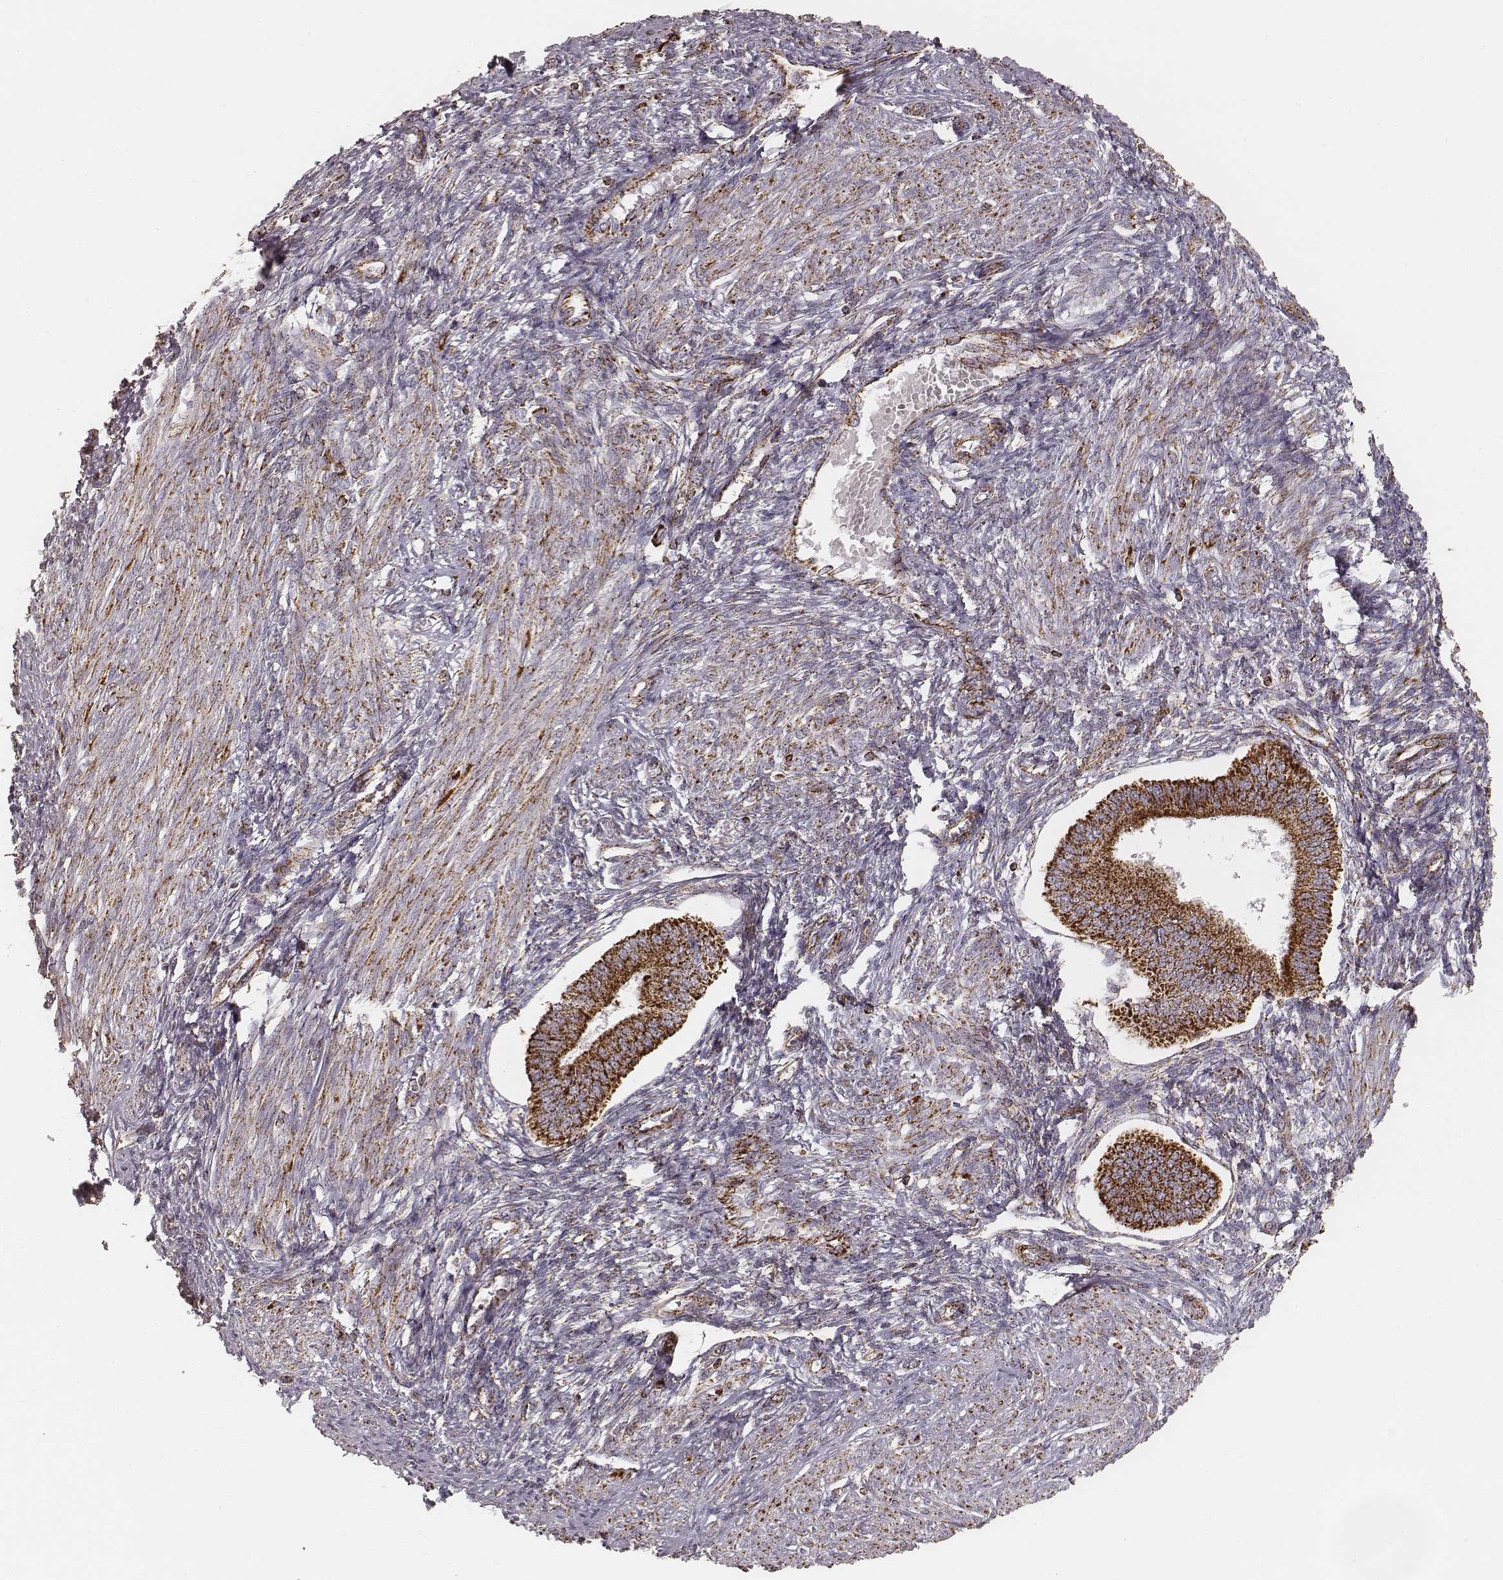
{"staining": {"intensity": "strong", "quantity": ">75%", "location": "cytoplasmic/membranous"}, "tissue": "endometrium", "cell_type": "Cells in endometrial stroma", "image_type": "normal", "snomed": [{"axis": "morphology", "description": "Normal tissue, NOS"}, {"axis": "topography", "description": "Endometrium"}], "caption": "Immunohistochemical staining of benign human endometrium exhibits high levels of strong cytoplasmic/membranous staining in about >75% of cells in endometrial stroma.", "gene": "CS", "patient": {"sex": "female", "age": 42}}